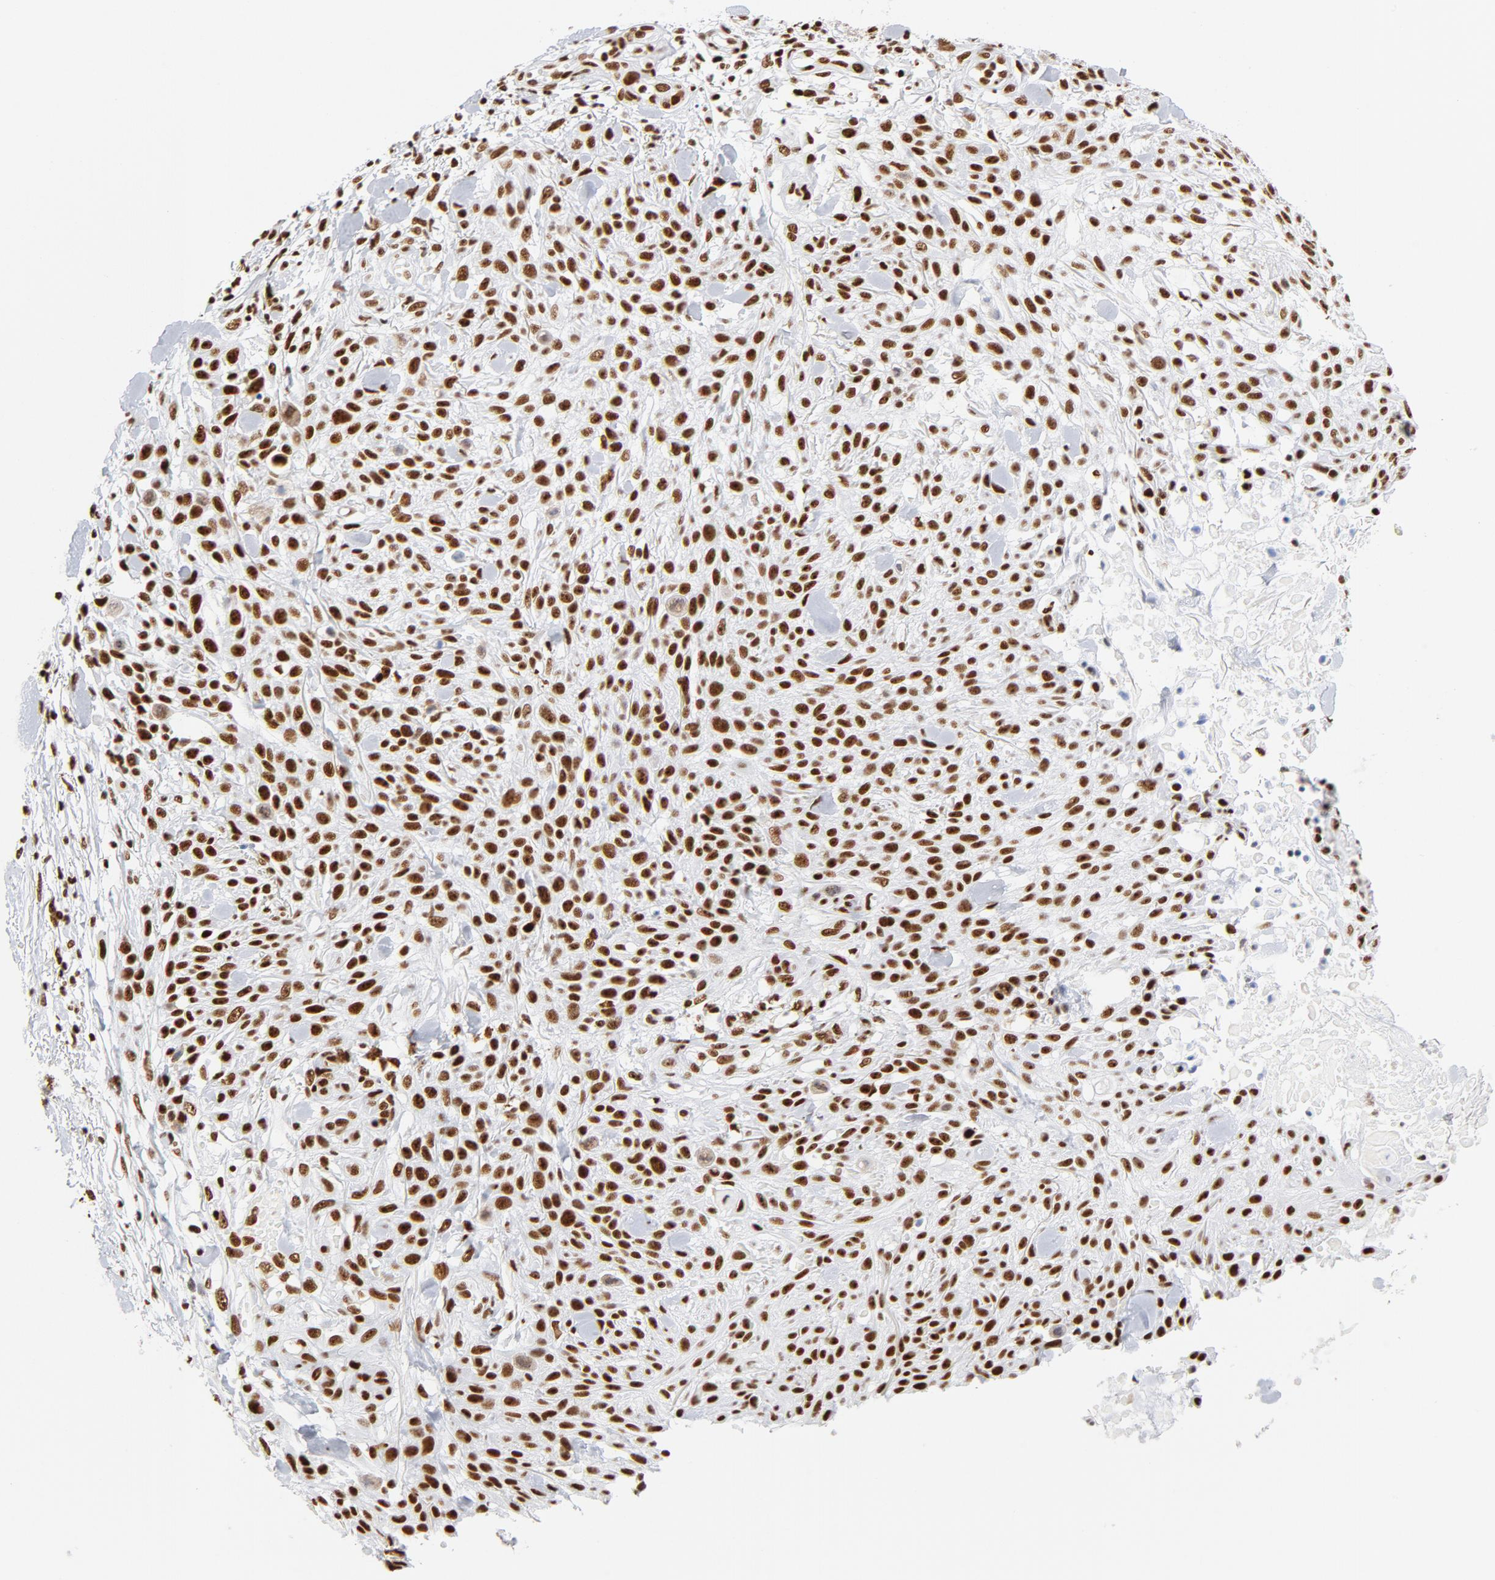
{"staining": {"intensity": "strong", "quantity": ">75%", "location": "nuclear"}, "tissue": "skin cancer", "cell_type": "Tumor cells", "image_type": "cancer", "snomed": [{"axis": "morphology", "description": "Squamous cell carcinoma, NOS"}, {"axis": "topography", "description": "Skin"}], "caption": "Protein expression analysis of squamous cell carcinoma (skin) reveals strong nuclear positivity in about >75% of tumor cells.", "gene": "XRCC5", "patient": {"sex": "female", "age": 42}}